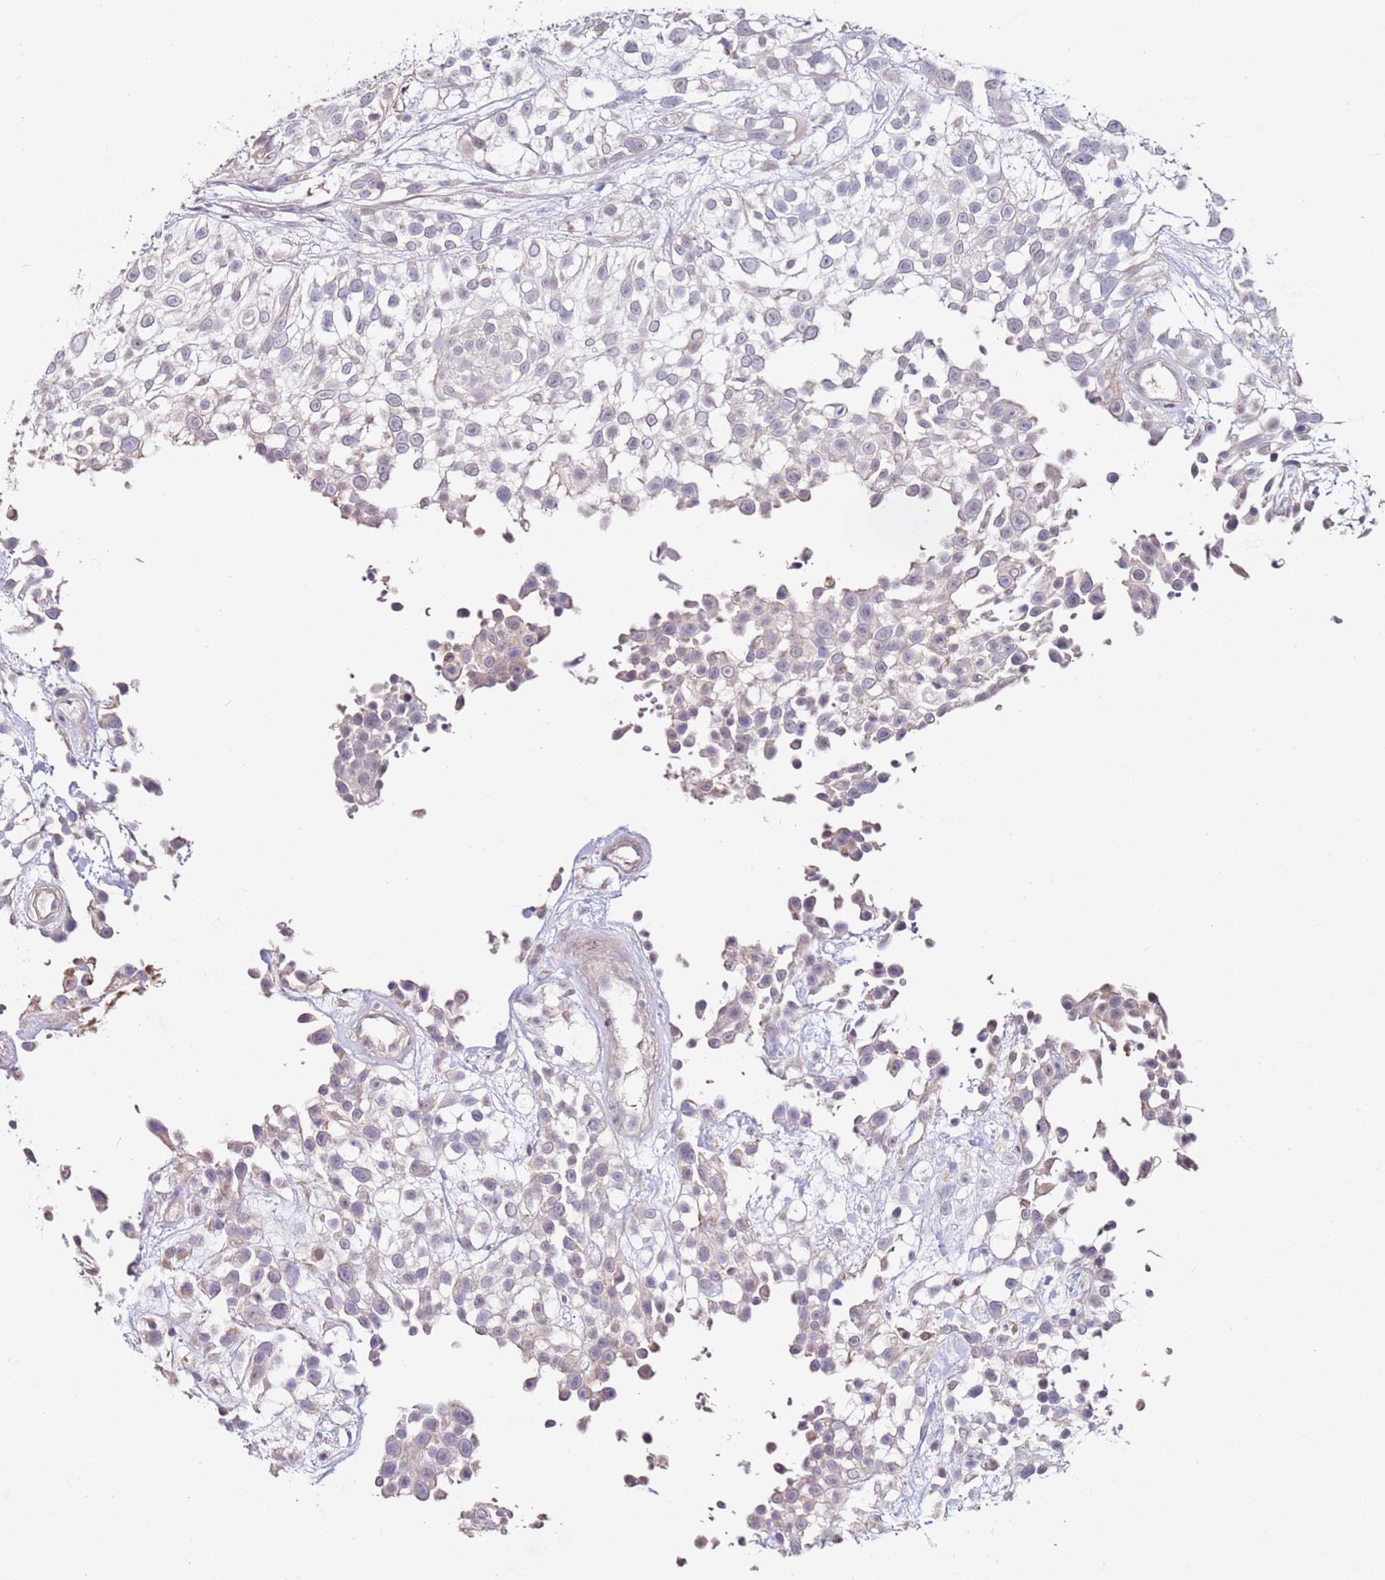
{"staining": {"intensity": "negative", "quantity": "none", "location": "none"}, "tissue": "urothelial cancer", "cell_type": "Tumor cells", "image_type": "cancer", "snomed": [{"axis": "morphology", "description": "Urothelial carcinoma, High grade"}, {"axis": "topography", "description": "Urinary bladder"}], "caption": "Immunohistochemical staining of human urothelial cancer shows no significant expression in tumor cells.", "gene": "RARS2", "patient": {"sex": "male", "age": 56}}